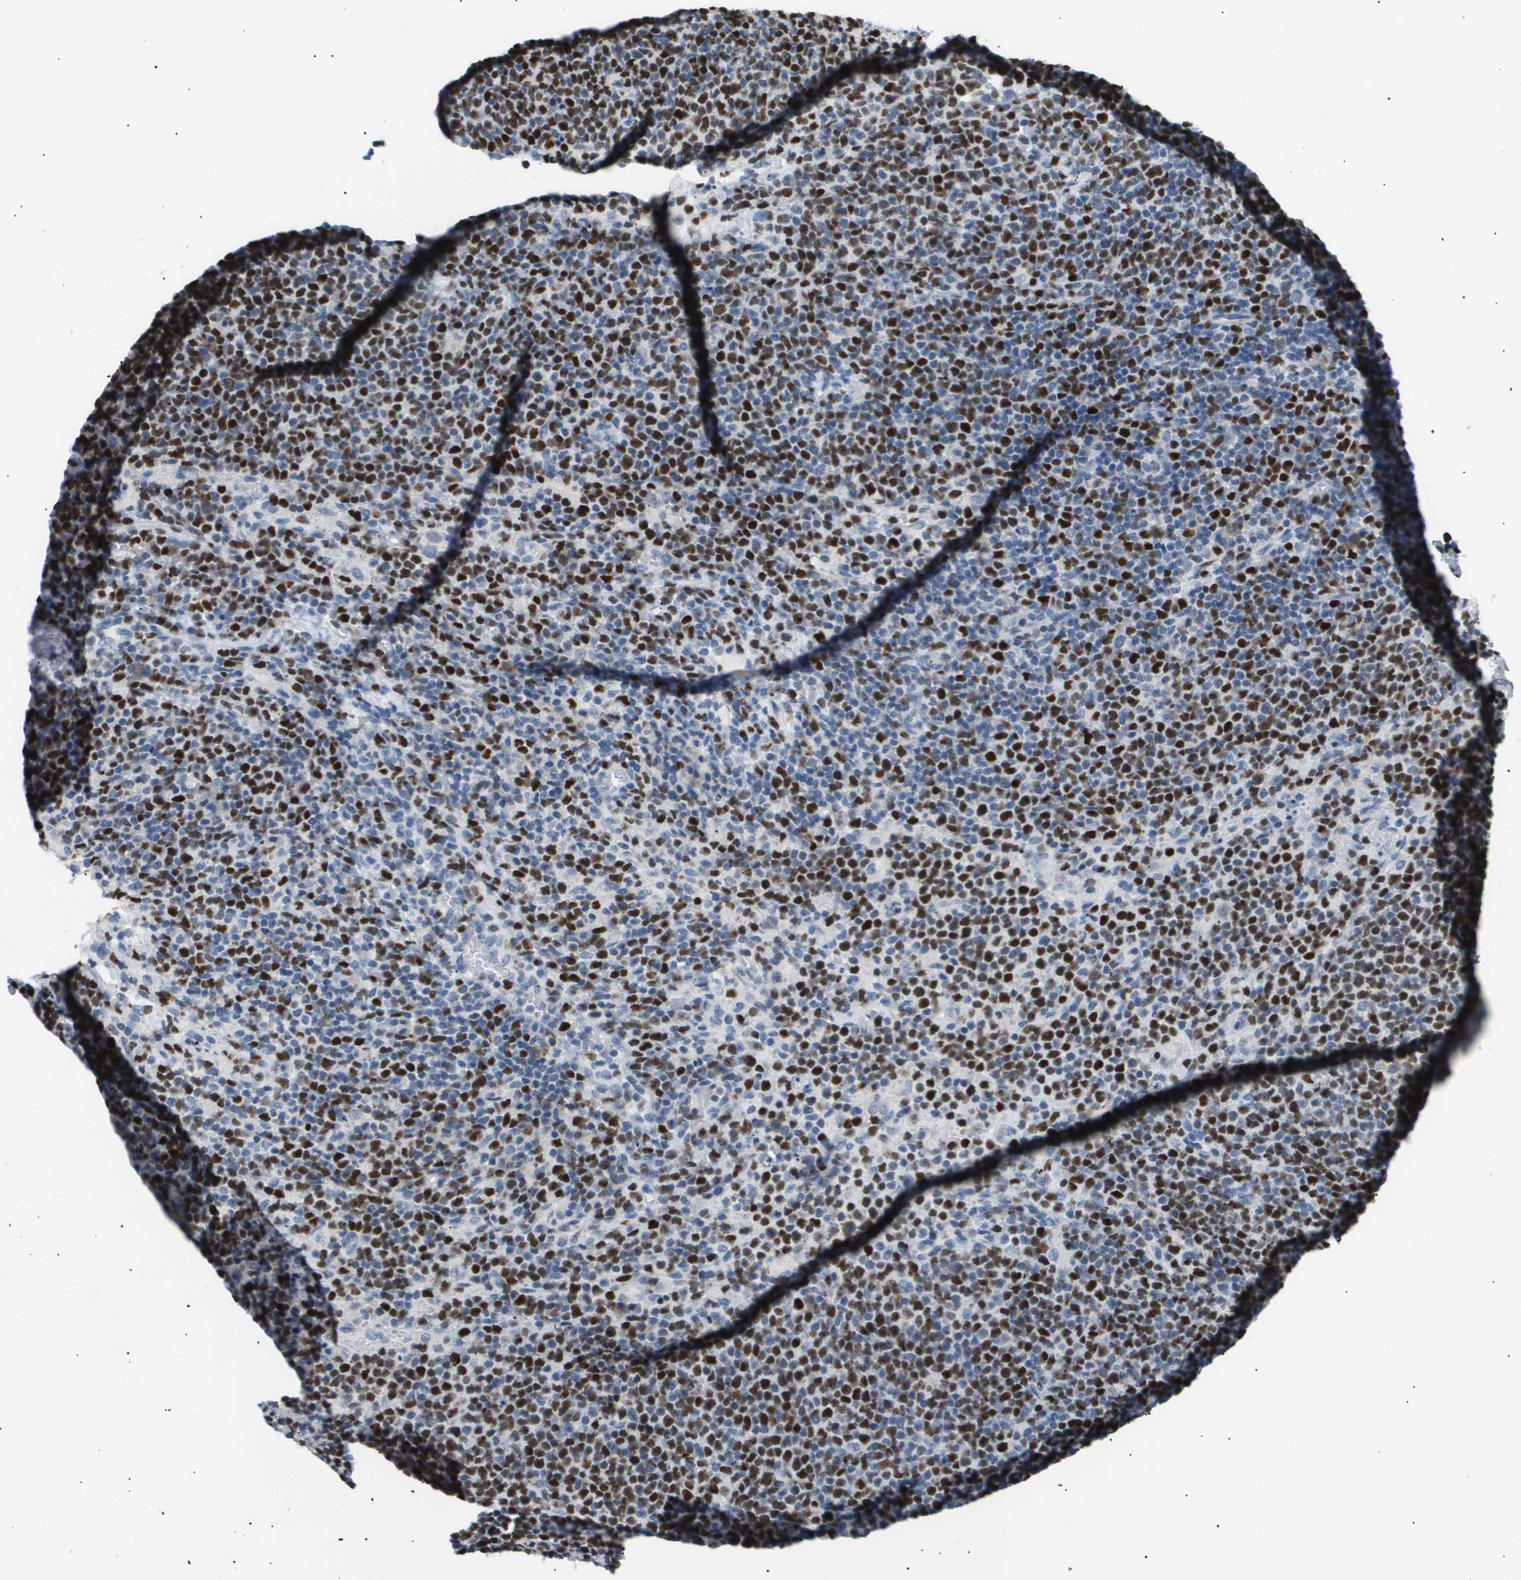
{"staining": {"intensity": "strong", "quantity": "25%-75%", "location": "nuclear"}, "tissue": "lymphoma", "cell_type": "Tumor cells", "image_type": "cancer", "snomed": [{"axis": "morphology", "description": "Malignant lymphoma, non-Hodgkin's type, High grade"}, {"axis": "topography", "description": "Lymph node"}], "caption": "Immunohistochemical staining of high-grade malignant lymphoma, non-Hodgkin's type shows high levels of strong nuclear protein staining in about 25%-75% of tumor cells.", "gene": "ANAPC2", "patient": {"sex": "male", "age": 61}}